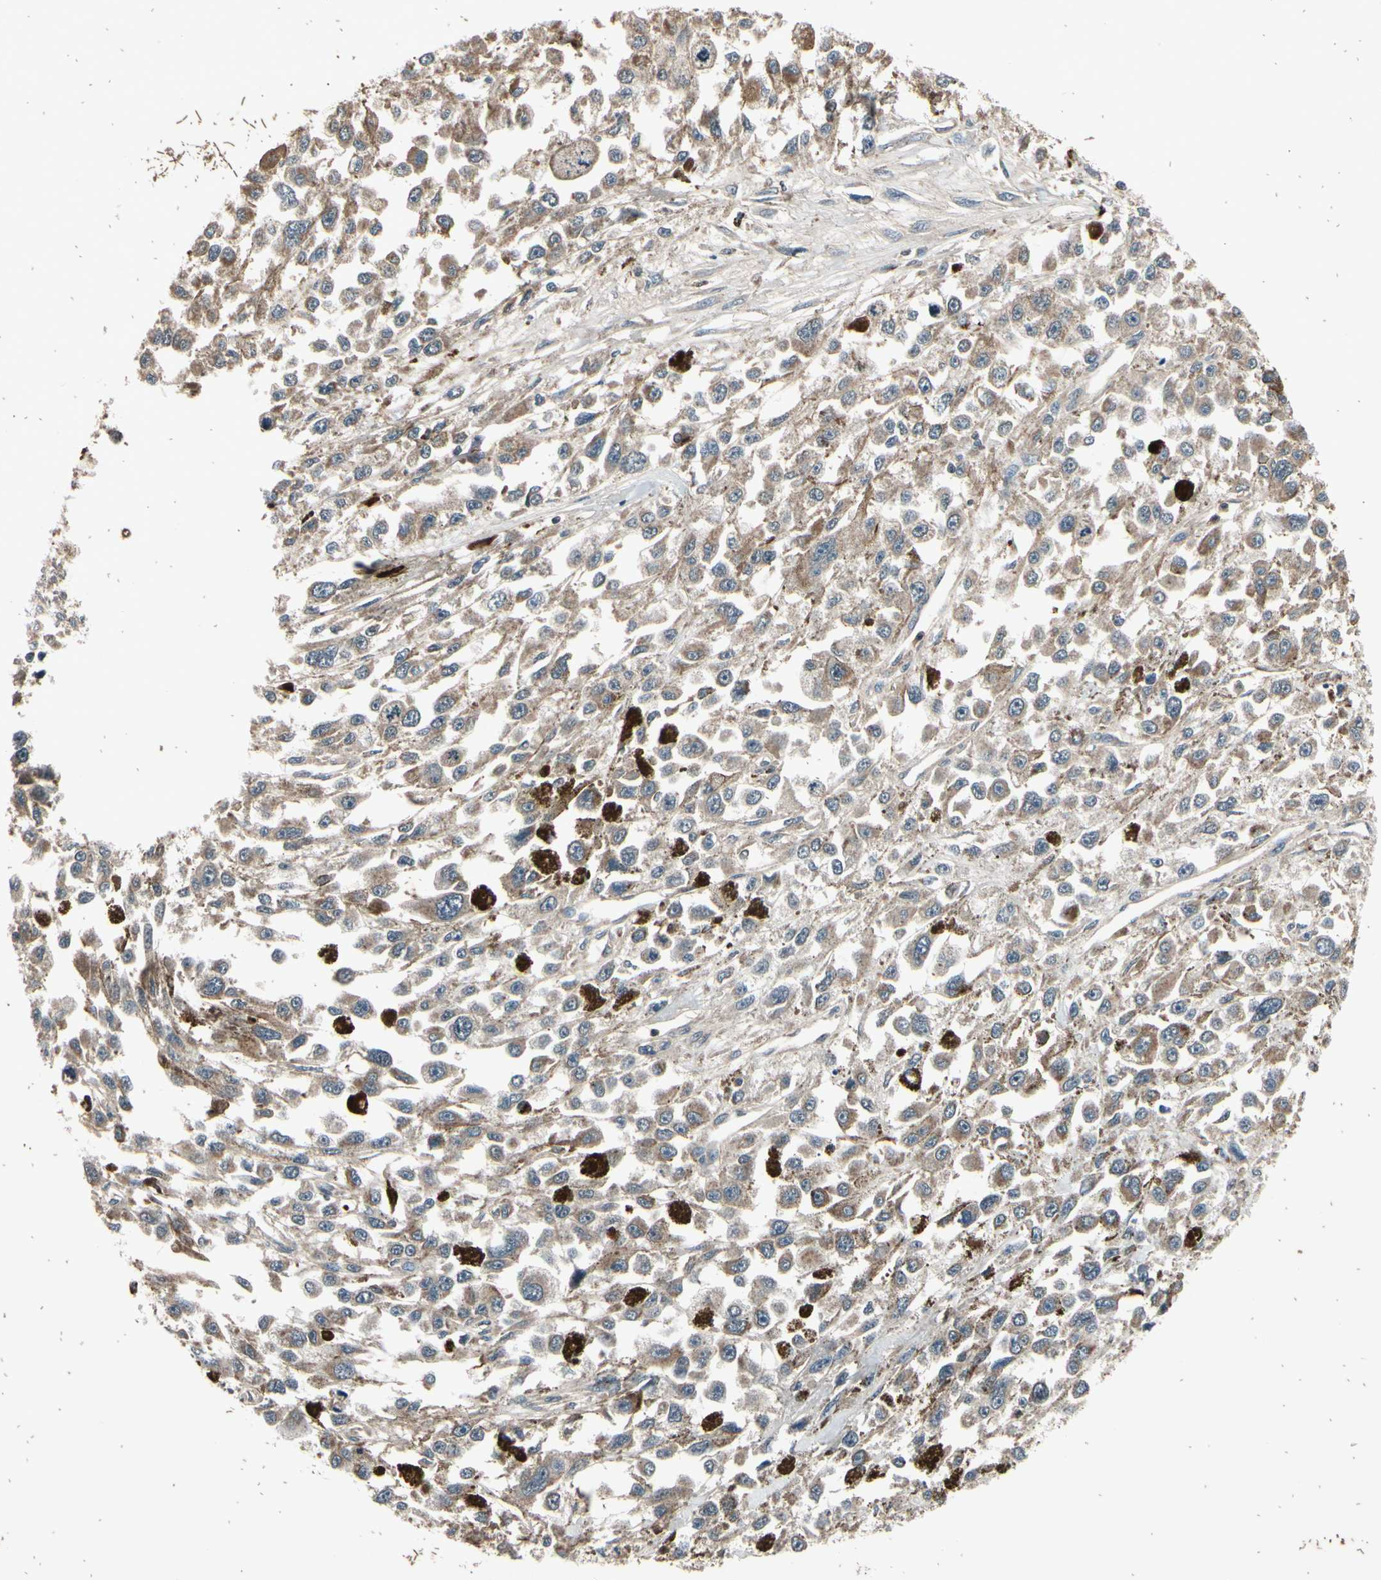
{"staining": {"intensity": "weak", "quantity": ">75%", "location": "cytoplasmic/membranous"}, "tissue": "melanoma", "cell_type": "Tumor cells", "image_type": "cancer", "snomed": [{"axis": "morphology", "description": "Malignant melanoma, Metastatic site"}, {"axis": "topography", "description": "Lymph node"}], "caption": "Brown immunohistochemical staining in human melanoma reveals weak cytoplasmic/membranous staining in about >75% of tumor cells. The staining is performed using DAB brown chromogen to label protein expression. The nuclei are counter-stained blue using hematoxylin.", "gene": "MBTPS2", "patient": {"sex": "male", "age": 59}}